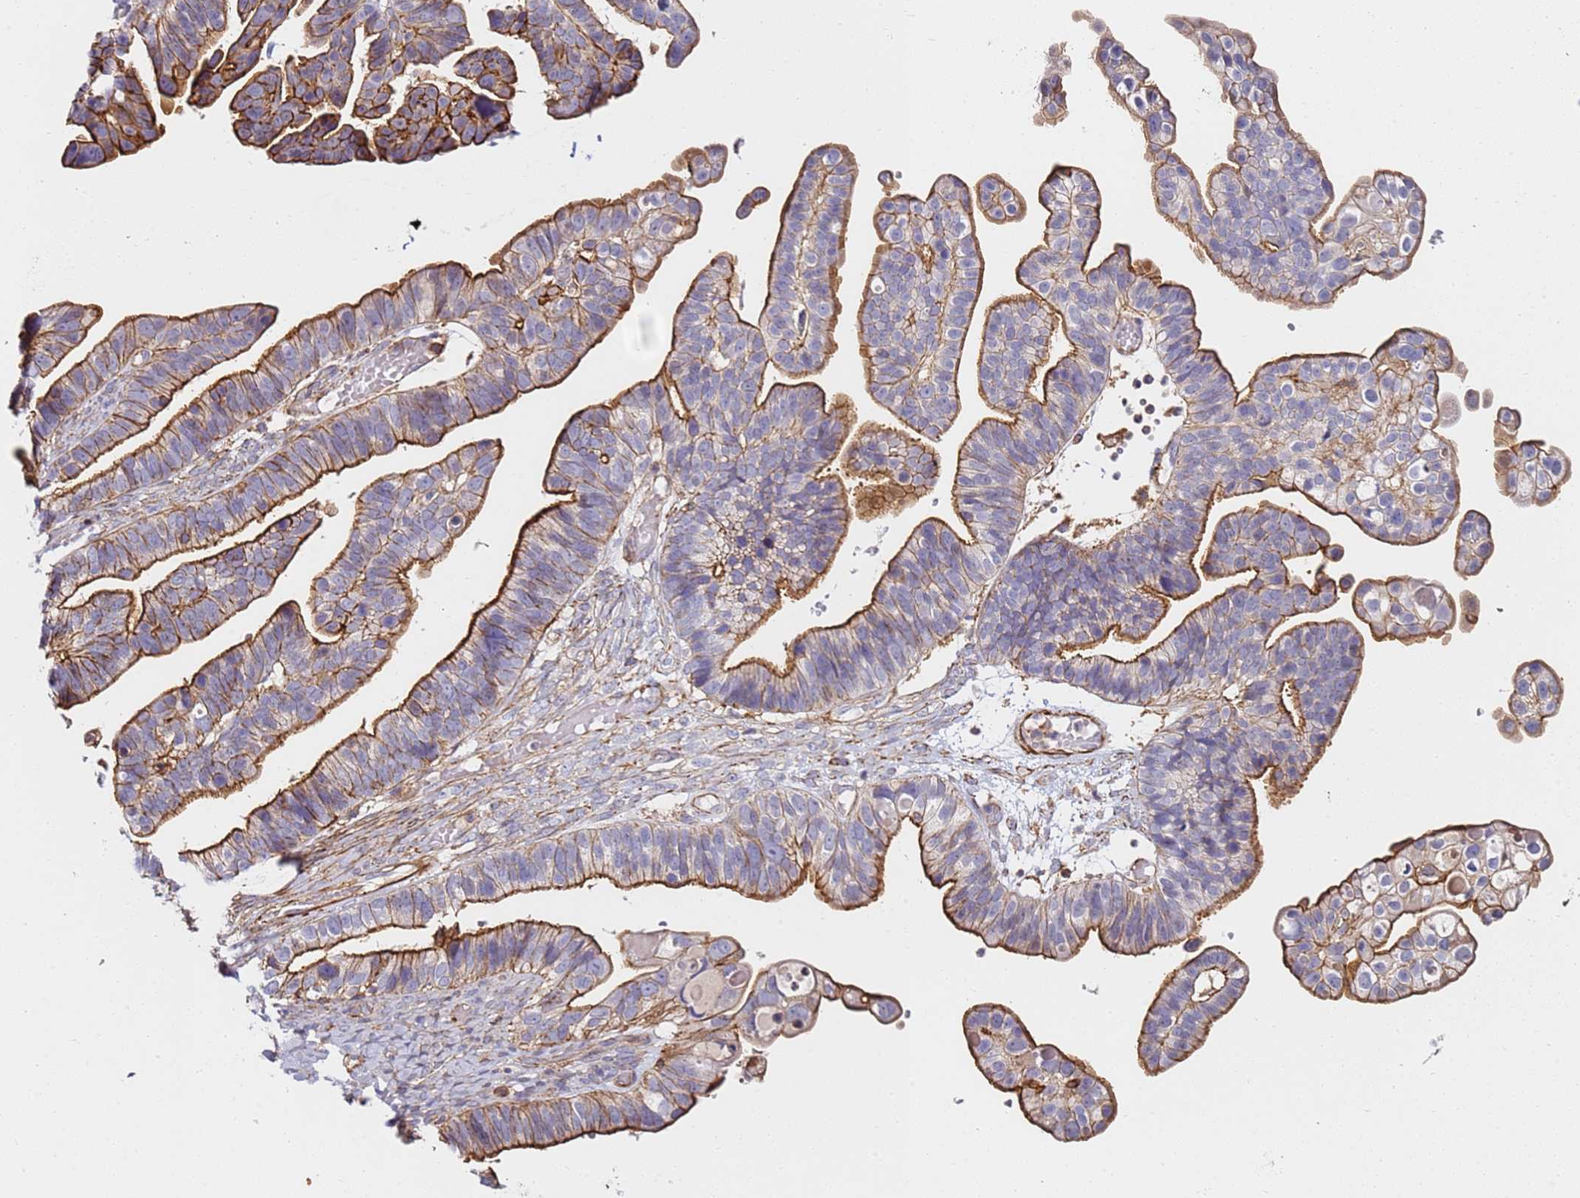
{"staining": {"intensity": "strong", "quantity": "25%-75%", "location": "cytoplasmic/membranous"}, "tissue": "ovarian cancer", "cell_type": "Tumor cells", "image_type": "cancer", "snomed": [{"axis": "morphology", "description": "Cystadenocarcinoma, serous, NOS"}, {"axis": "topography", "description": "Ovary"}], "caption": "Serous cystadenocarcinoma (ovarian) stained for a protein reveals strong cytoplasmic/membranous positivity in tumor cells. The staining was performed using DAB (3,3'-diaminobenzidine) to visualize the protein expression in brown, while the nuclei were stained in blue with hematoxylin (Magnification: 20x).", "gene": "ZNF671", "patient": {"sex": "female", "age": 56}}